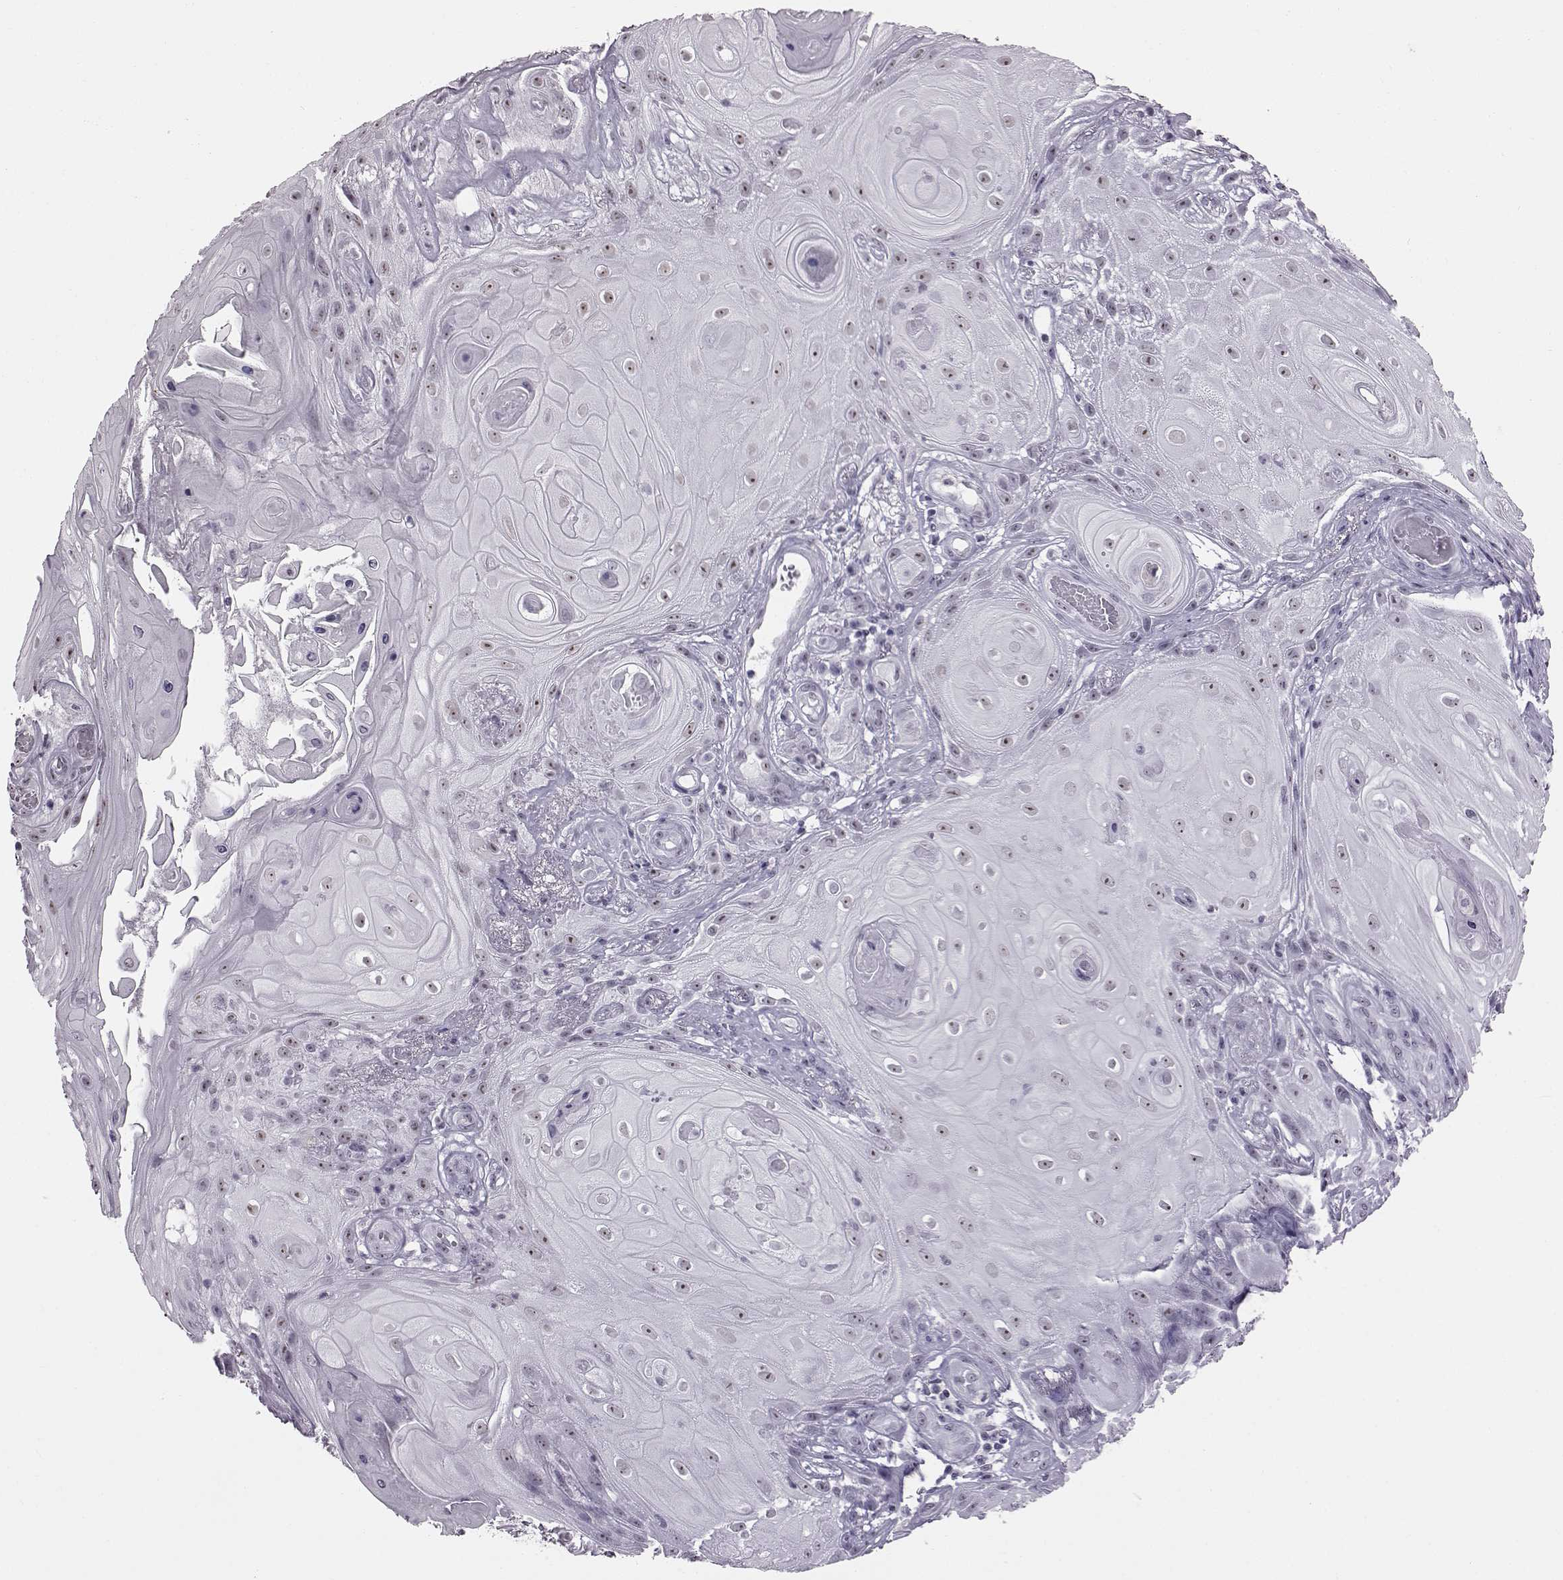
{"staining": {"intensity": "weak", "quantity": "25%-75%", "location": "nuclear"}, "tissue": "skin cancer", "cell_type": "Tumor cells", "image_type": "cancer", "snomed": [{"axis": "morphology", "description": "Squamous cell carcinoma, NOS"}, {"axis": "topography", "description": "Skin"}], "caption": "Immunohistochemistry image of human squamous cell carcinoma (skin) stained for a protein (brown), which demonstrates low levels of weak nuclear staining in approximately 25%-75% of tumor cells.", "gene": "ADGRG2", "patient": {"sex": "male", "age": 62}}